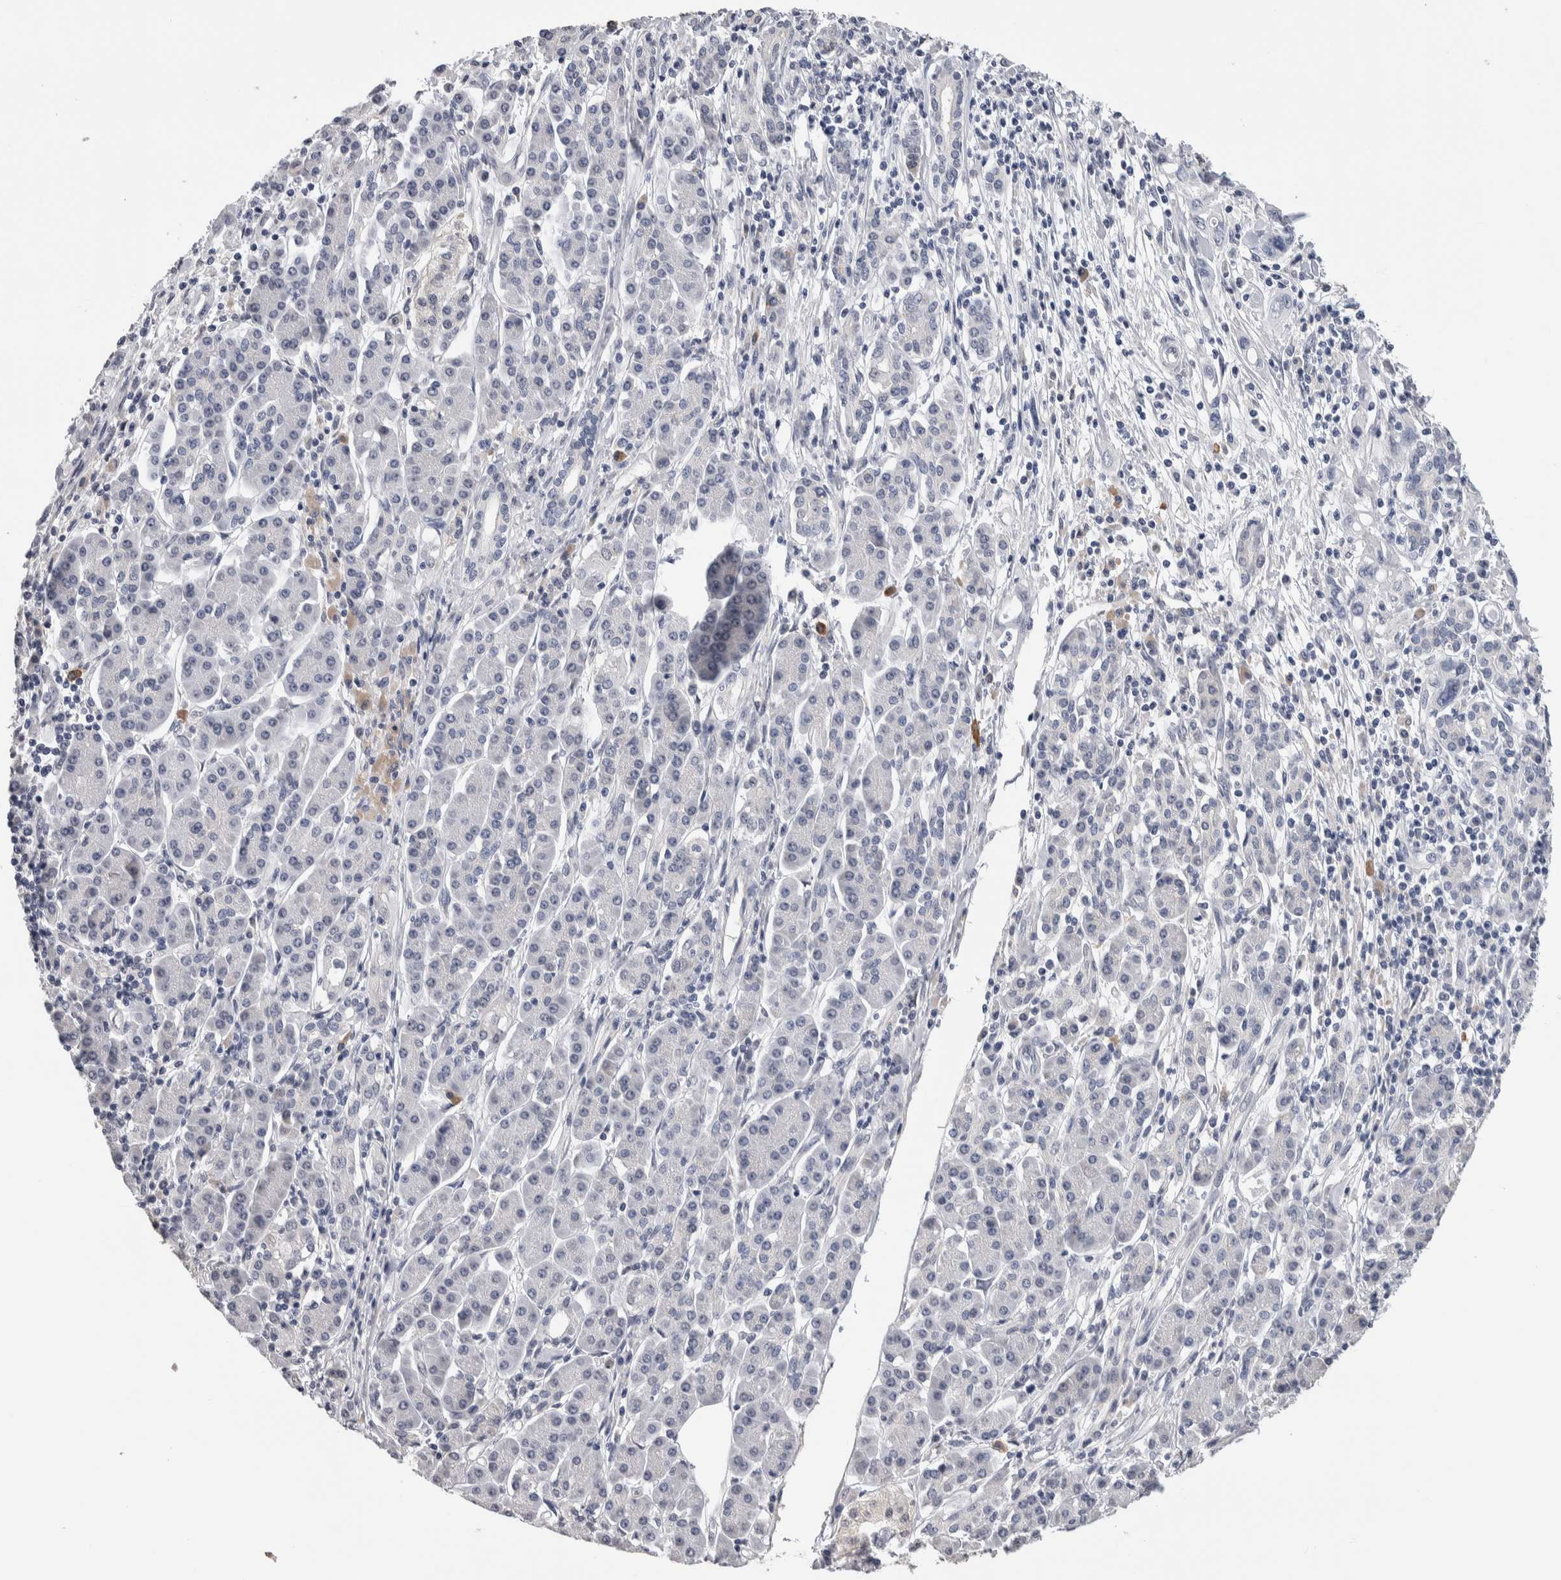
{"staining": {"intensity": "negative", "quantity": "none", "location": "none"}, "tissue": "pancreatic cancer", "cell_type": "Tumor cells", "image_type": "cancer", "snomed": [{"axis": "morphology", "description": "Adenocarcinoma, NOS"}, {"axis": "topography", "description": "Pancreas"}], "caption": "There is no significant staining in tumor cells of pancreatic cancer (adenocarcinoma).", "gene": "TMEM102", "patient": {"sex": "female", "age": 57}}